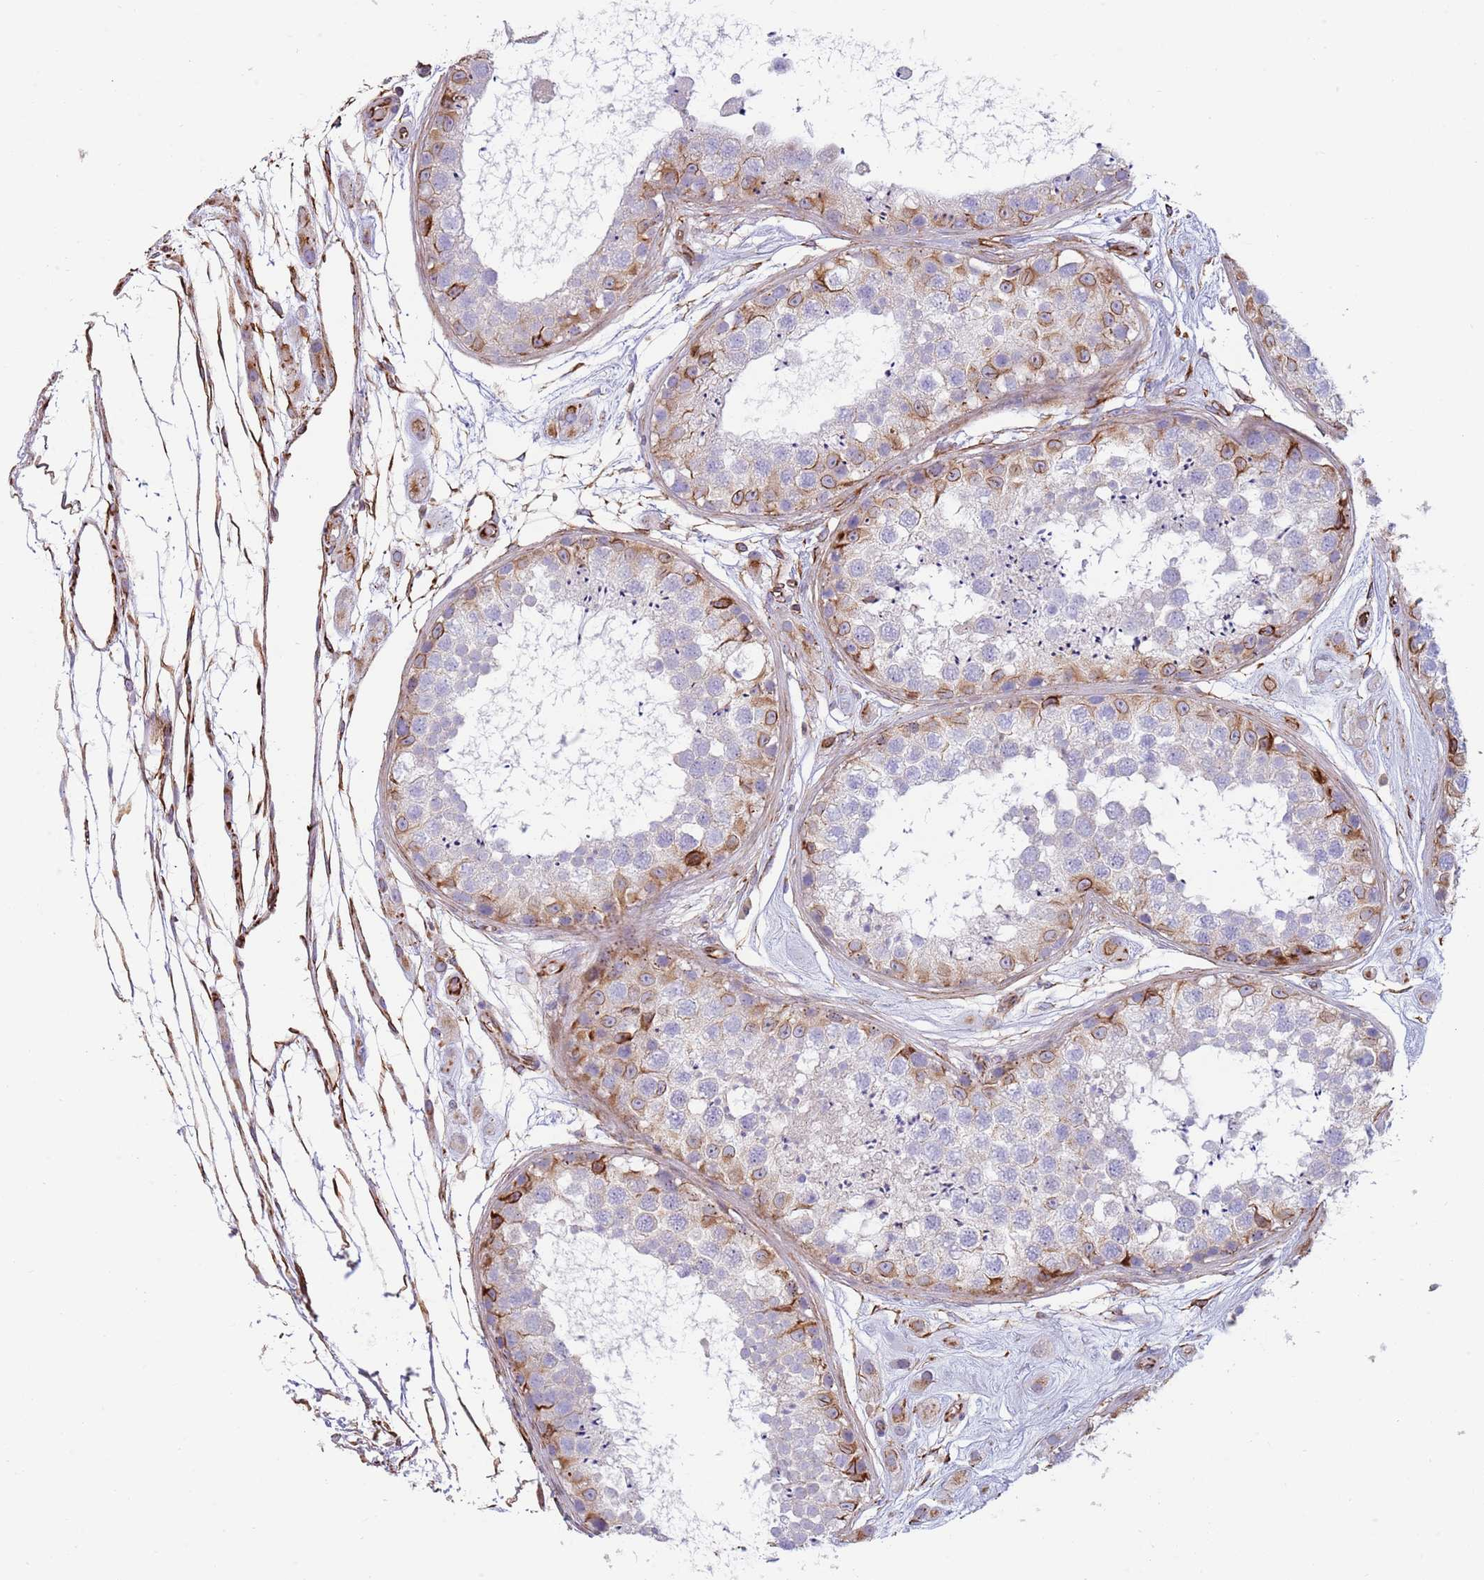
{"staining": {"intensity": "moderate", "quantity": "25%-75%", "location": "cytoplasmic/membranous"}, "tissue": "testis", "cell_type": "Cells in seminiferous ducts", "image_type": "normal", "snomed": [{"axis": "morphology", "description": "Normal tissue, NOS"}, {"axis": "topography", "description": "Testis"}], "caption": "Approximately 25%-75% of cells in seminiferous ducts in unremarkable human testis exhibit moderate cytoplasmic/membranous protein positivity as visualized by brown immunohistochemical staining.", "gene": "MOGAT1", "patient": {"sex": "male", "age": 25}}